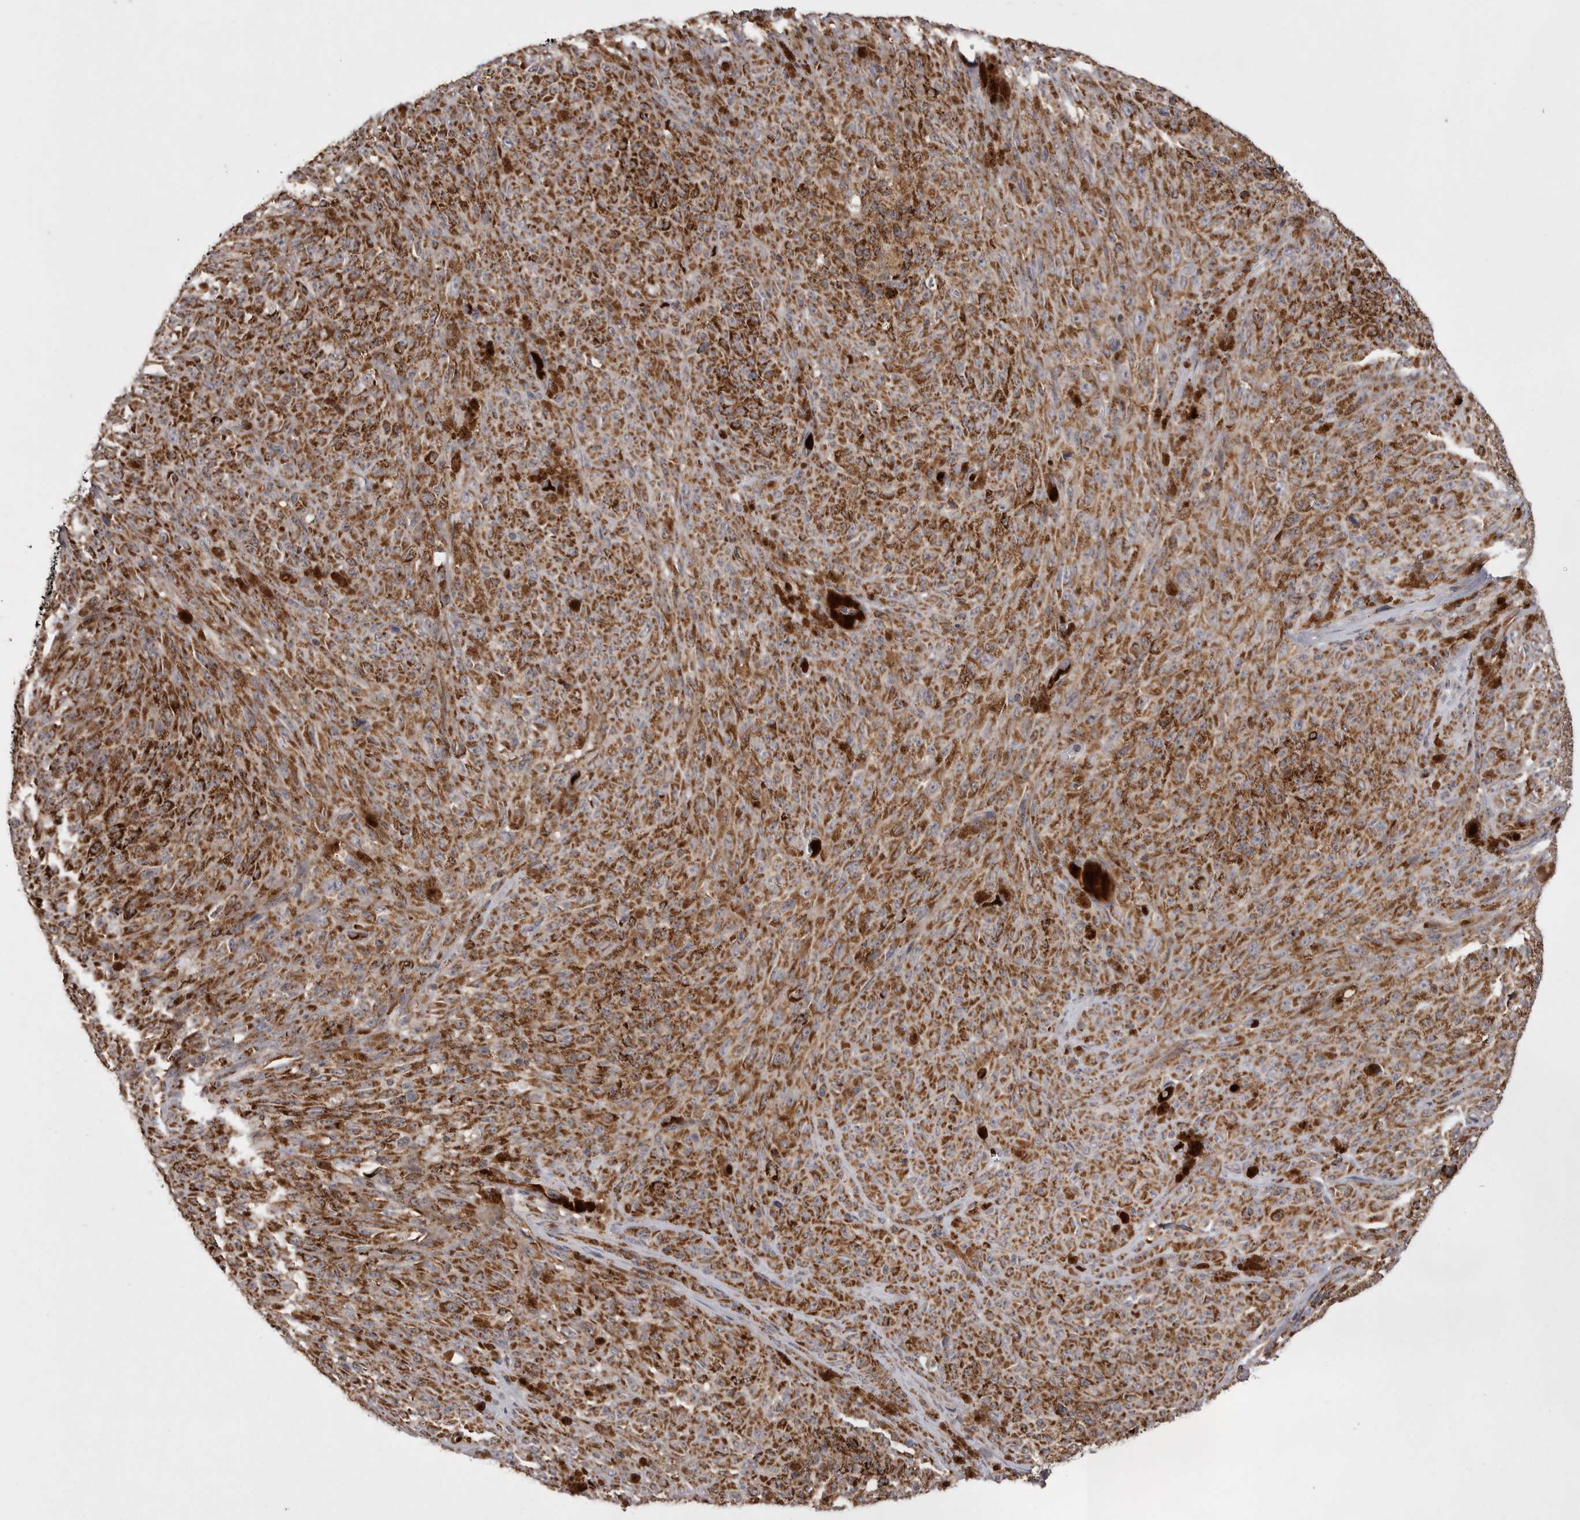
{"staining": {"intensity": "moderate", "quantity": ">75%", "location": "cytoplasmic/membranous"}, "tissue": "melanoma", "cell_type": "Tumor cells", "image_type": "cancer", "snomed": [{"axis": "morphology", "description": "Malignant melanoma, NOS"}, {"axis": "topography", "description": "Skin"}], "caption": "Immunohistochemistry (DAB) staining of malignant melanoma exhibits moderate cytoplasmic/membranous protein staining in about >75% of tumor cells.", "gene": "KYAT3", "patient": {"sex": "female", "age": 82}}